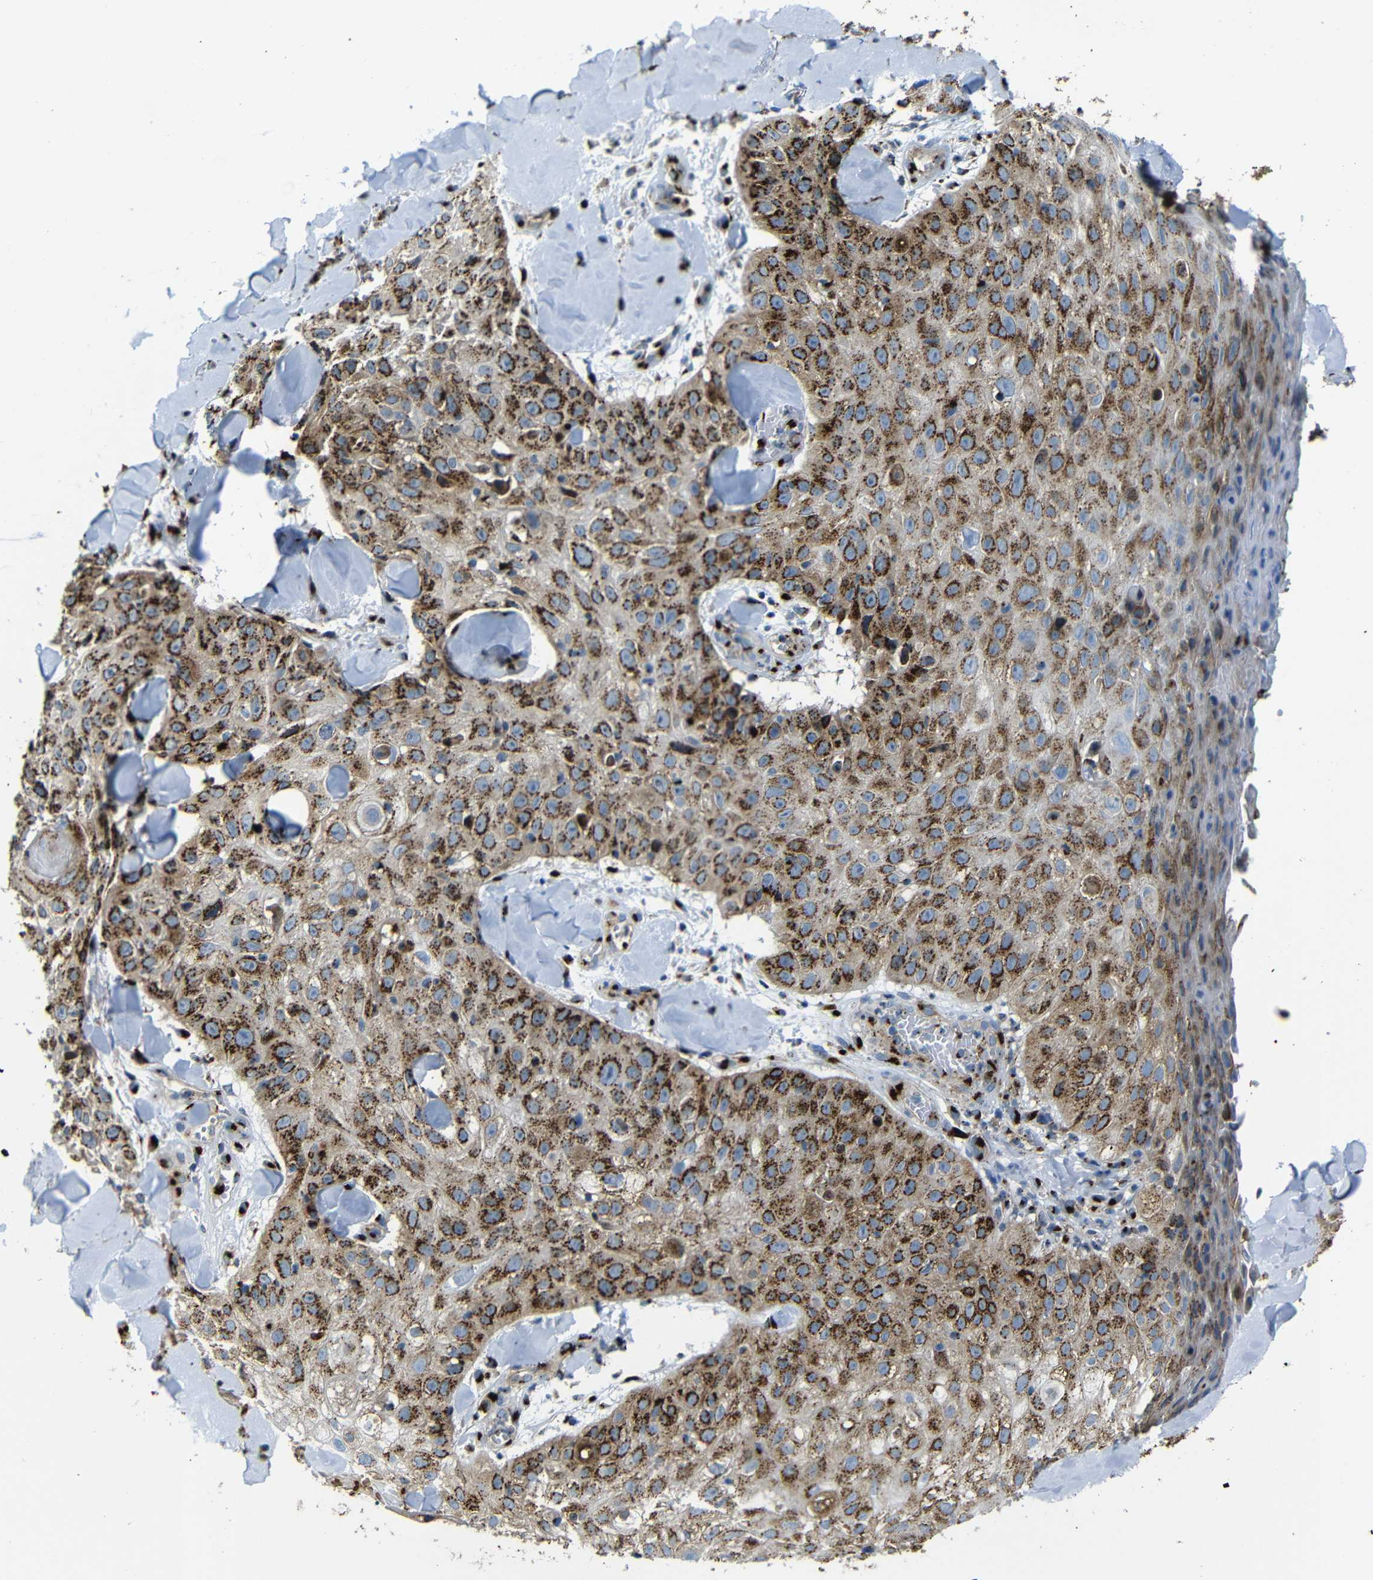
{"staining": {"intensity": "strong", "quantity": ">75%", "location": "cytoplasmic/membranous"}, "tissue": "skin cancer", "cell_type": "Tumor cells", "image_type": "cancer", "snomed": [{"axis": "morphology", "description": "Squamous cell carcinoma, NOS"}, {"axis": "topography", "description": "Skin"}], "caption": "Skin squamous cell carcinoma was stained to show a protein in brown. There is high levels of strong cytoplasmic/membranous expression in about >75% of tumor cells.", "gene": "TGOLN2", "patient": {"sex": "male", "age": 86}}